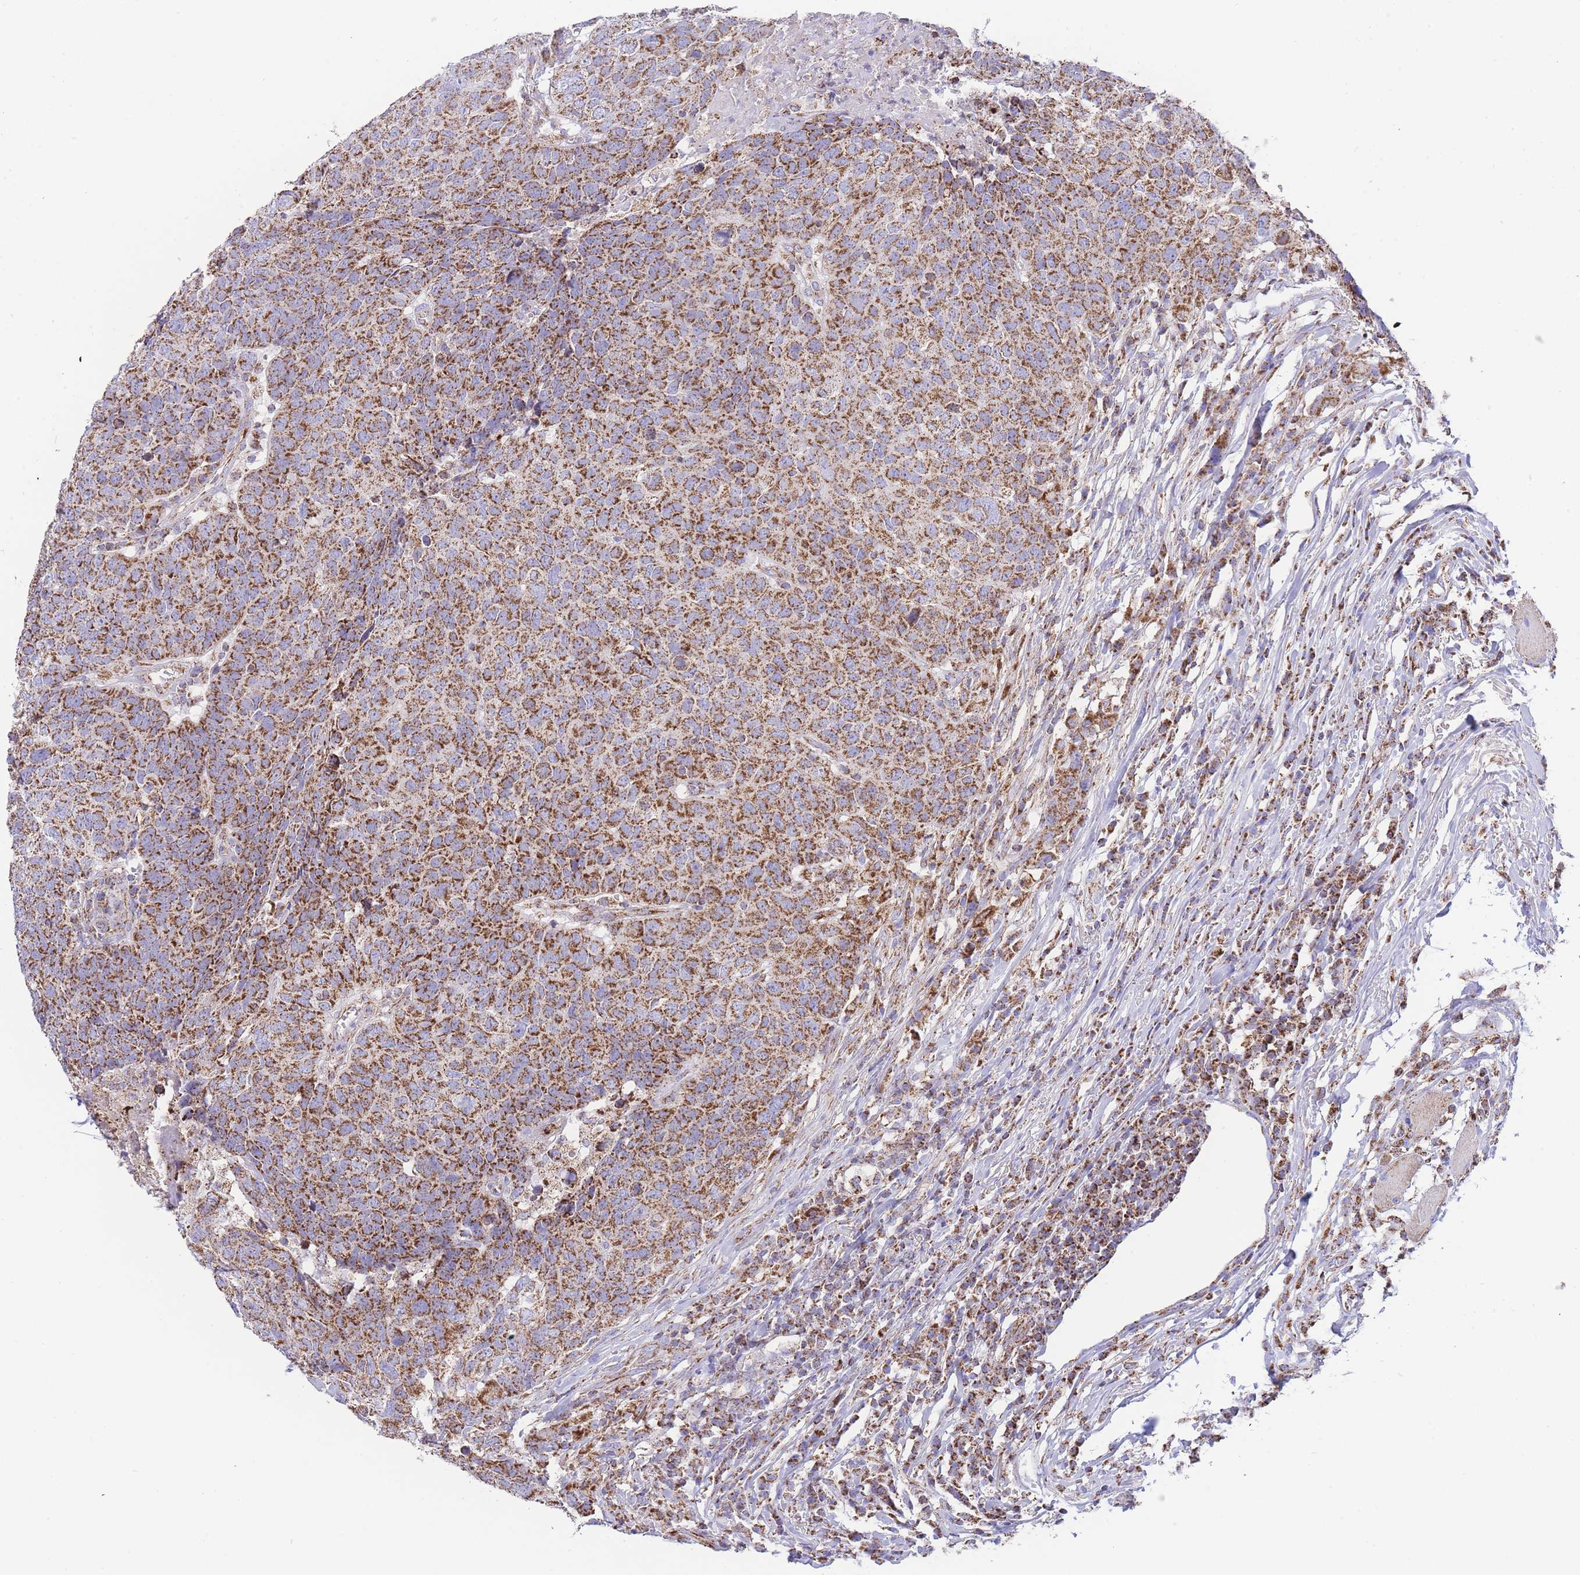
{"staining": {"intensity": "strong", "quantity": ">75%", "location": "cytoplasmic/membranous"}, "tissue": "head and neck cancer", "cell_type": "Tumor cells", "image_type": "cancer", "snomed": [{"axis": "morphology", "description": "Normal tissue, NOS"}, {"axis": "morphology", "description": "Squamous cell carcinoma, NOS"}, {"axis": "topography", "description": "Skeletal muscle"}, {"axis": "topography", "description": "Vascular tissue"}, {"axis": "topography", "description": "Peripheral nerve tissue"}, {"axis": "topography", "description": "Head-Neck"}], "caption": "A micrograph of human head and neck cancer (squamous cell carcinoma) stained for a protein demonstrates strong cytoplasmic/membranous brown staining in tumor cells.", "gene": "GSTM1", "patient": {"sex": "male", "age": 66}}